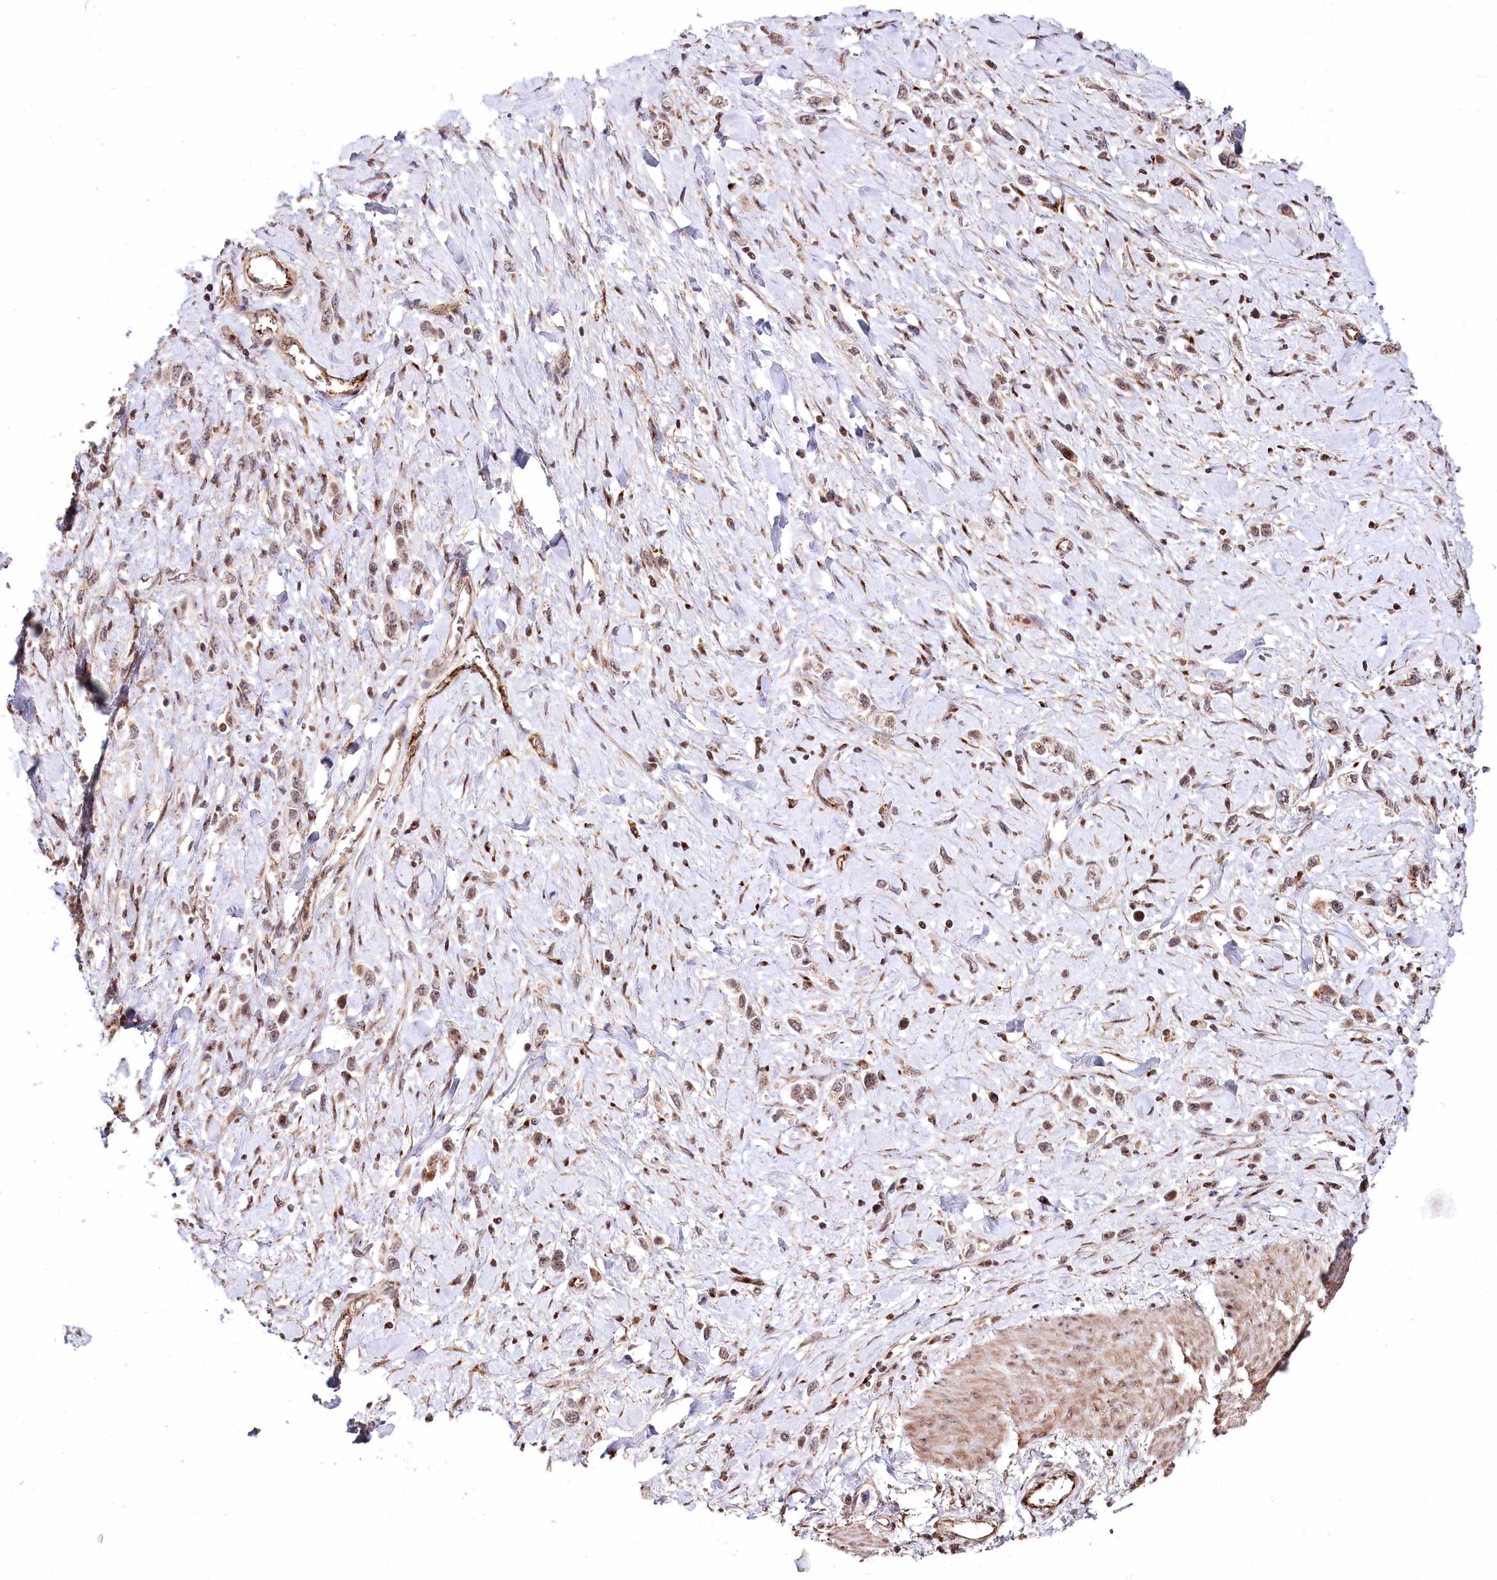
{"staining": {"intensity": "moderate", "quantity": "25%-75%", "location": "nuclear"}, "tissue": "stomach cancer", "cell_type": "Tumor cells", "image_type": "cancer", "snomed": [{"axis": "morphology", "description": "Normal tissue, NOS"}, {"axis": "morphology", "description": "Adenocarcinoma, NOS"}, {"axis": "topography", "description": "Stomach, upper"}, {"axis": "topography", "description": "Stomach"}], "caption": "Human adenocarcinoma (stomach) stained with a brown dye shows moderate nuclear positive staining in approximately 25%-75% of tumor cells.", "gene": "HOXC8", "patient": {"sex": "female", "age": 65}}